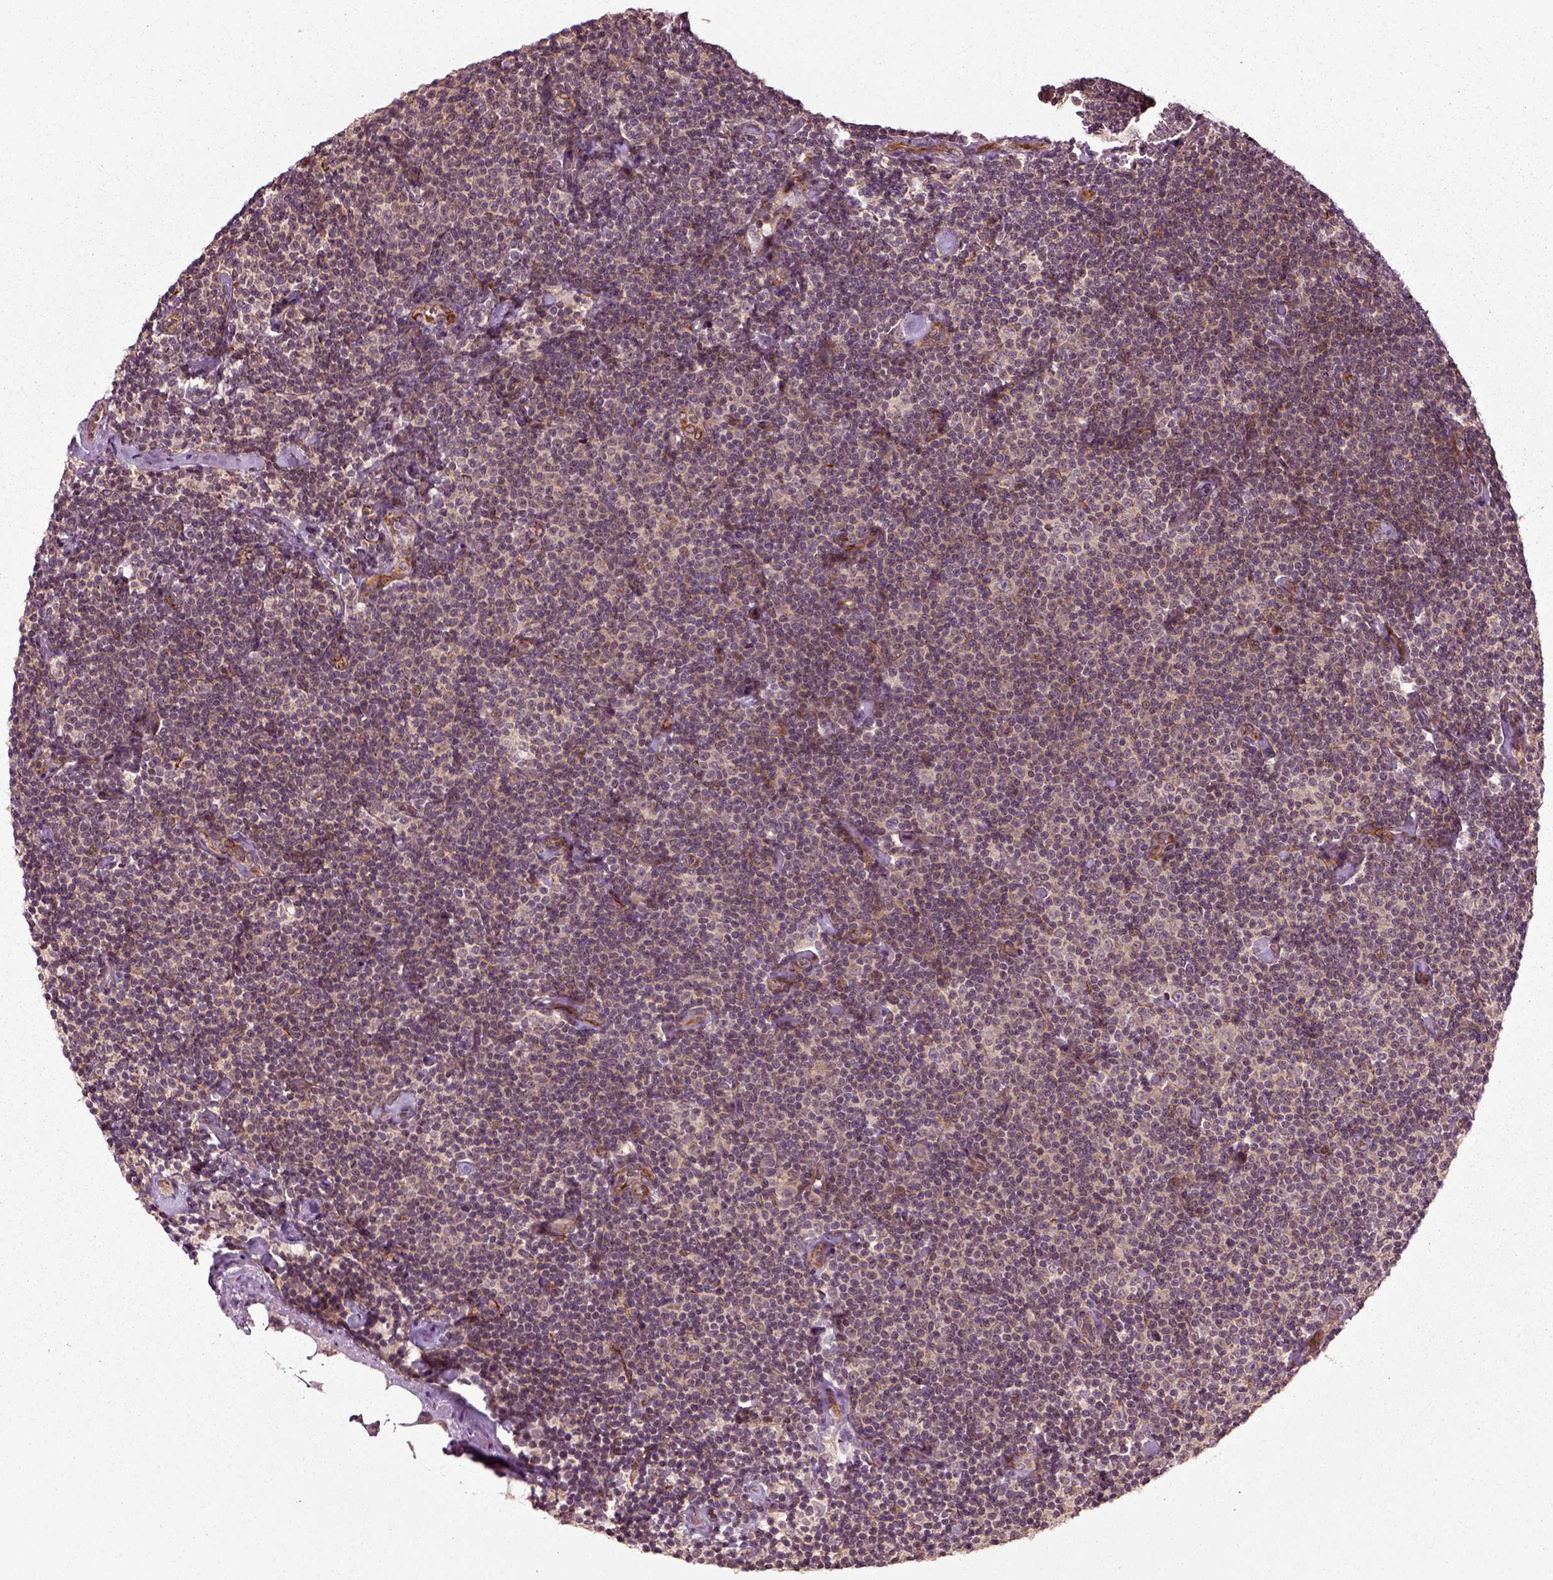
{"staining": {"intensity": "negative", "quantity": "none", "location": "none"}, "tissue": "lymphoma", "cell_type": "Tumor cells", "image_type": "cancer", "snomed": [{"axis": "morphology", "description": "Malignant lymphoma, non-Hodgkin's type, Low grade"}, {"axis": "topography", "description": "Lymph node"}], "caption": "A micrograph of human lymphoma is negative for staining in tumor cells. The staining was performed using DAB (3,3'-diaminobenzidine) to visualize the protein expression in brown, while the nuclei were stained in blue with hematoxylin (Magnification: 20x).", "gene": "PLCD3", "patient": {"sex": "male", "age": 81}}